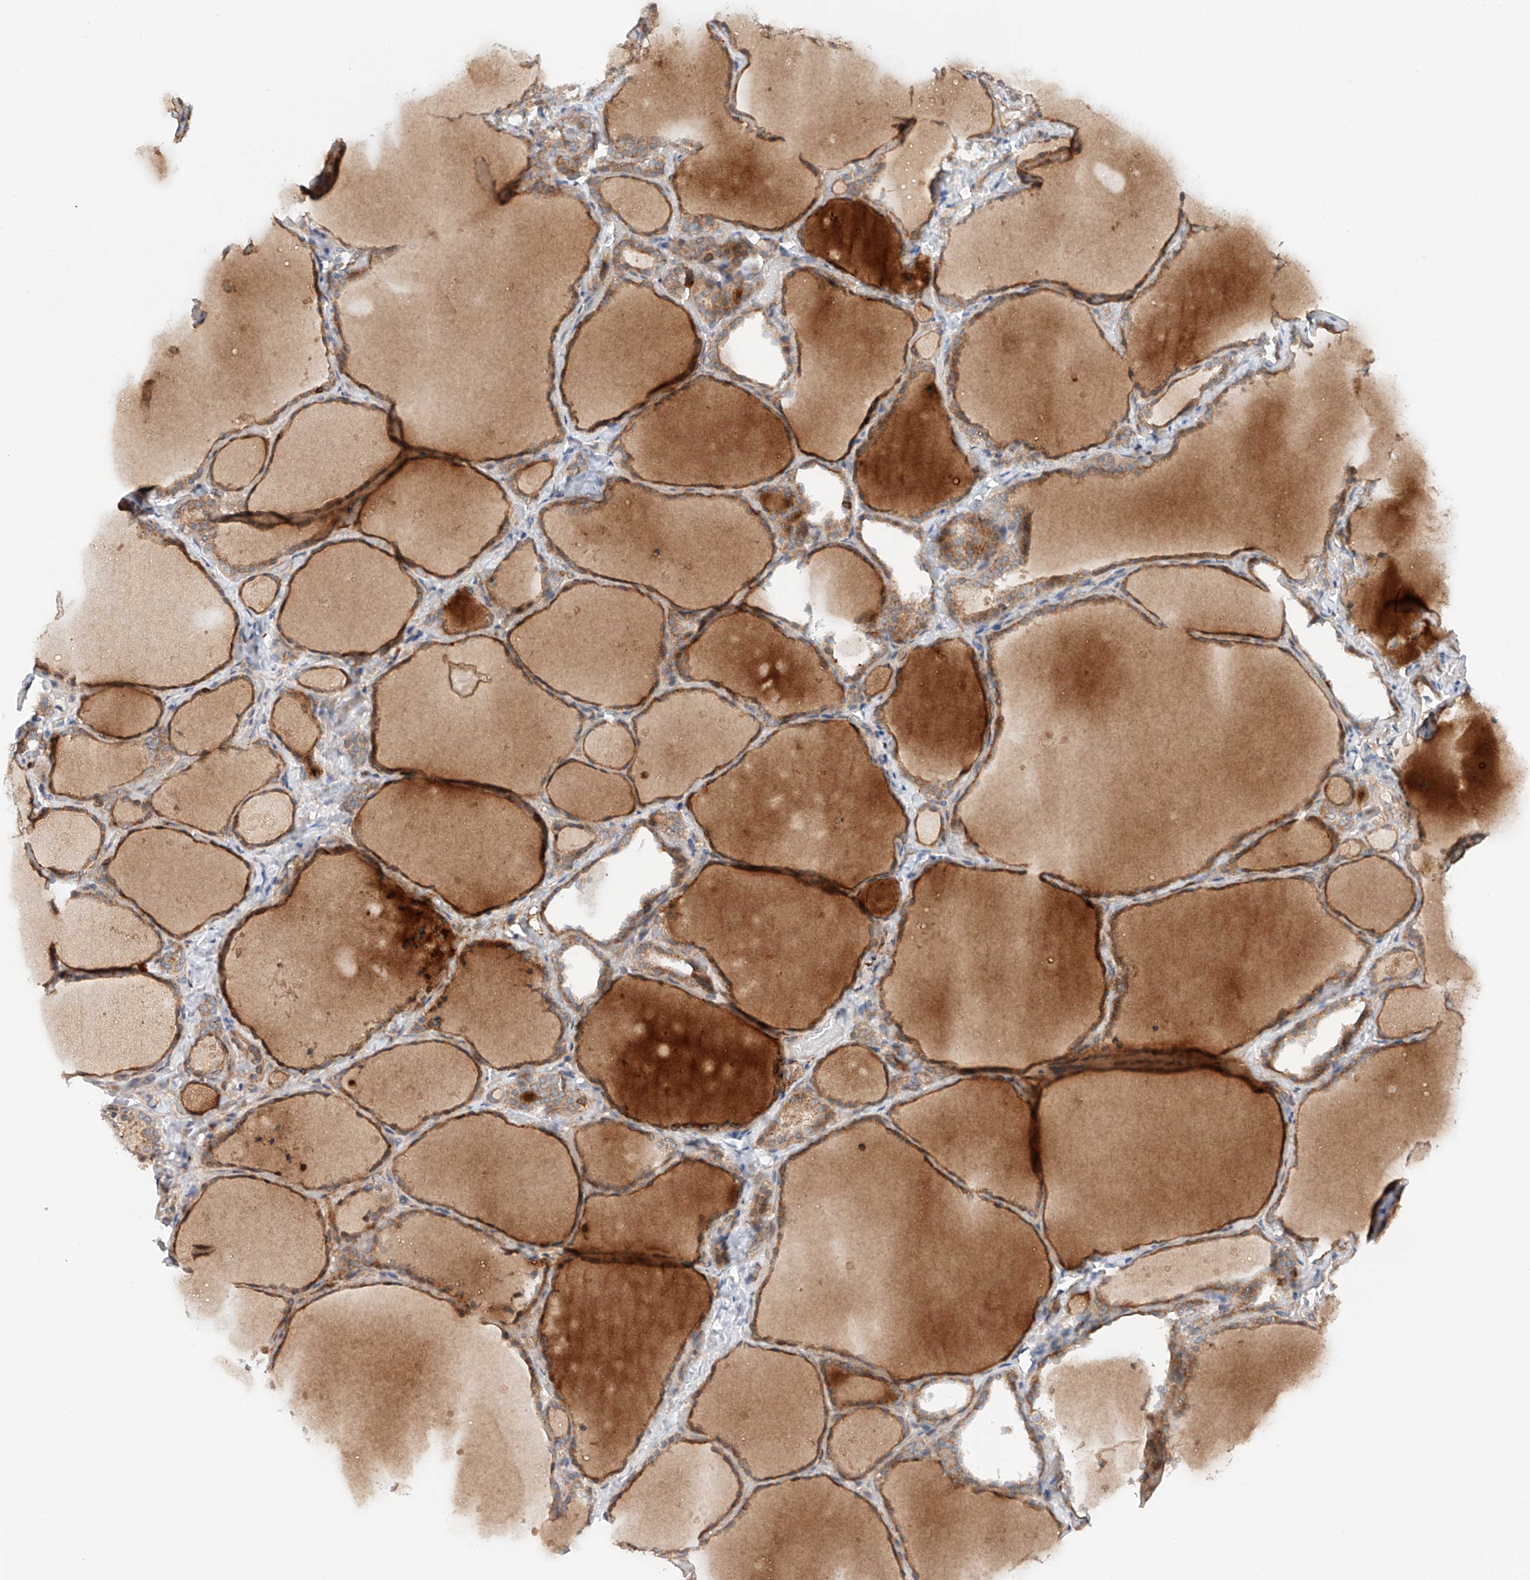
{"staining": {"intensity": "moderate", "quantity": ">75%", "location": "cytoplasmic/membranous"}, "tissue": "thyroid gland", "cell_type": "Glandular cells", "image_type": "normal", "snomed": [{"axis": "morphology", "description": "Normal tissue, NOS"}, {"axis": "topography", "description": "Thyroid gland"}], "caption": "Immunohistochemistry of benign human thyroid gland reveals medium levels of moderate cytoplasmic/membranous expression in approximately >75% of glandular cells. The staining was performed using DAB (3,3'-diaminobenzidine), with brown indicating positive protein expression. Nuclei are stained blue with hematoxylin.", "gene": "MFN2", "patient": {"sex": "female", "age": 44}}